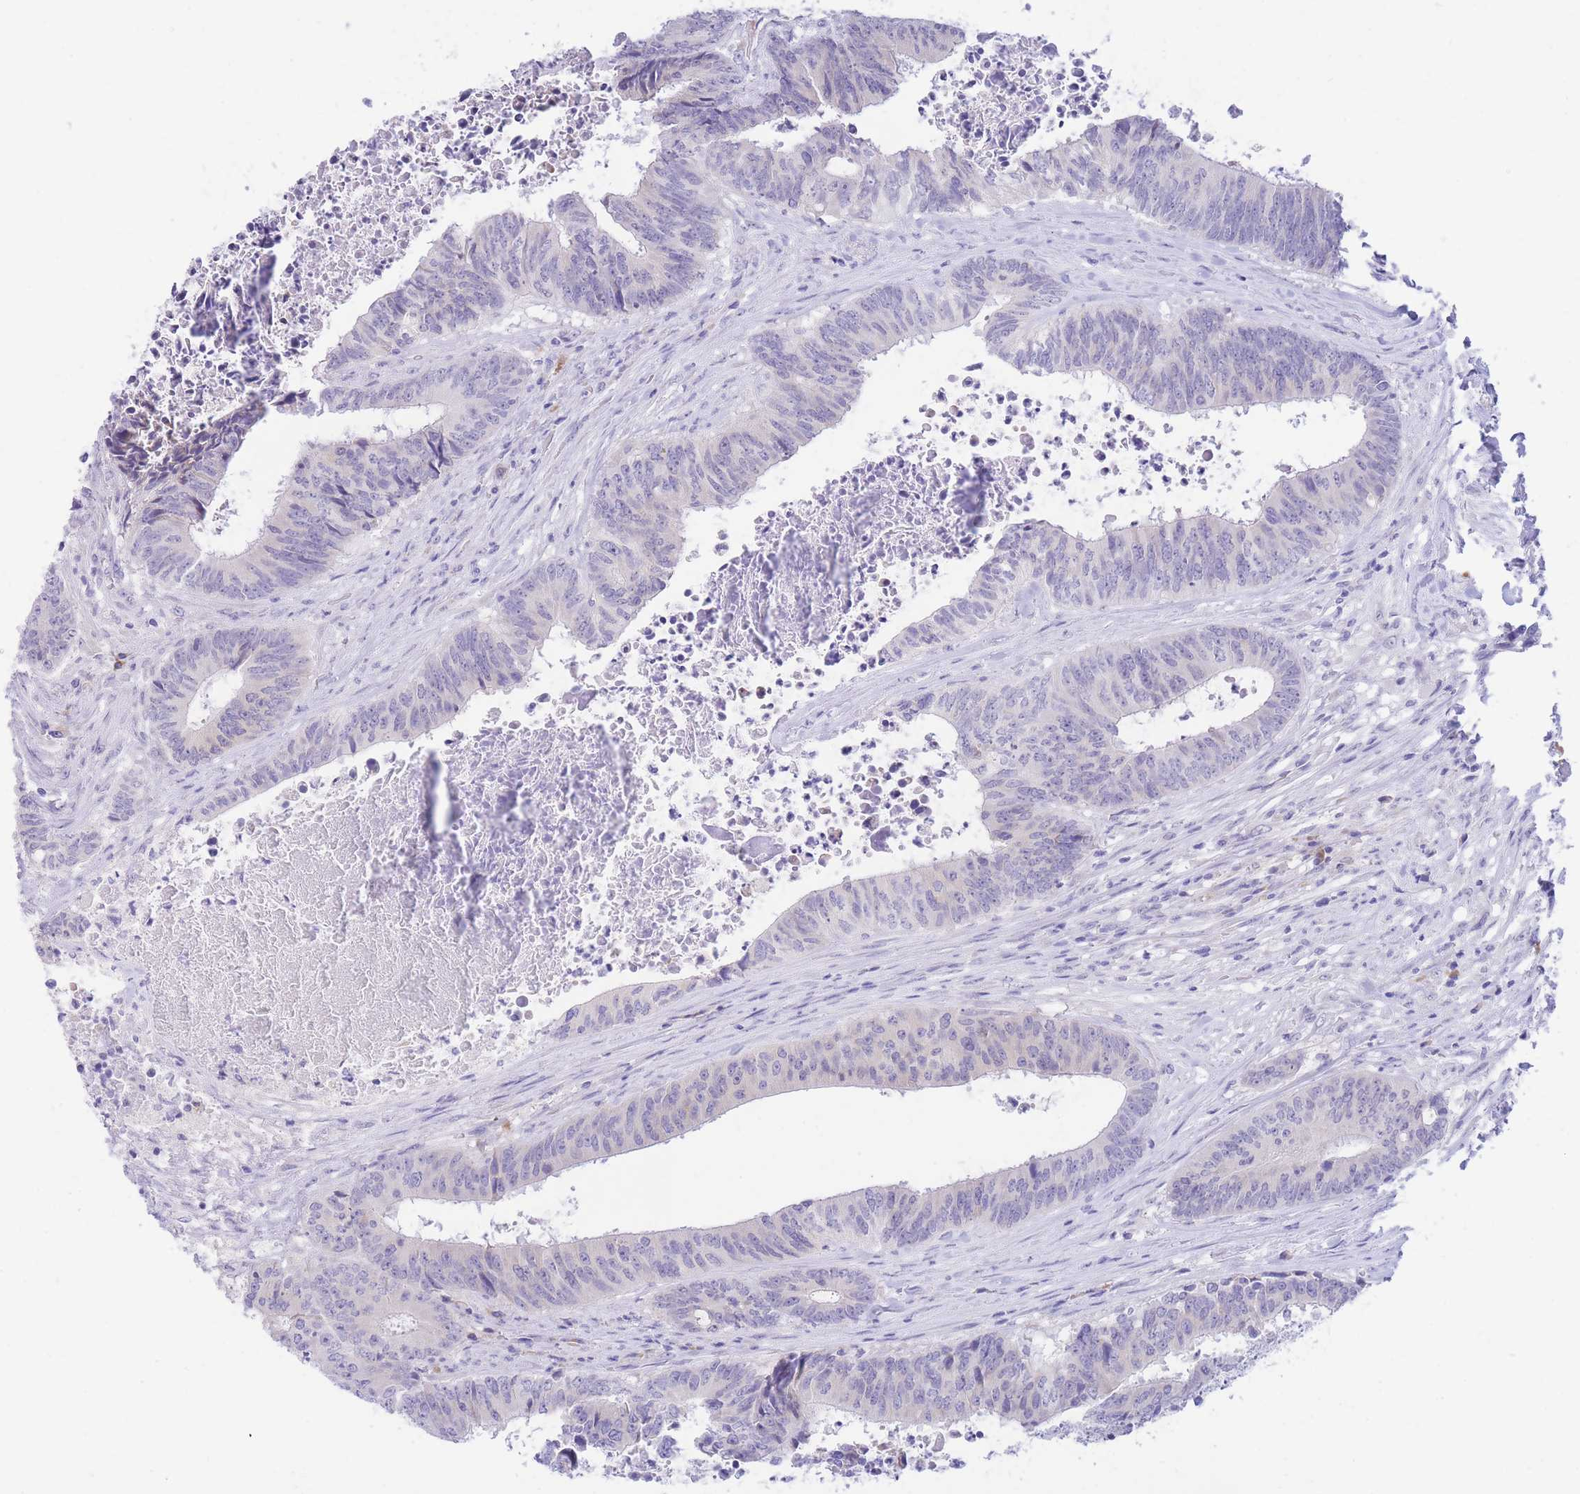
{"staining": {"intensity": "negative", "quantity": "none", "location": "none"}, "tissue": "colorectal cancer", "cell_type": "Tumor cells", "image_type": "cancer", "snomed": [{"axis": "morphology", "description": "Adenocarcinoma, NOS"}, {"axis": "topography", "description": "Rectum"}], "caption": "This is an immunohistochemistry (IHC) histopathology image of colorectal cancer (adenocarcinoma). There is no staining in tumor cells.", "gene": "SSUH2", "patient": {"sex": "male", "age": 72}}